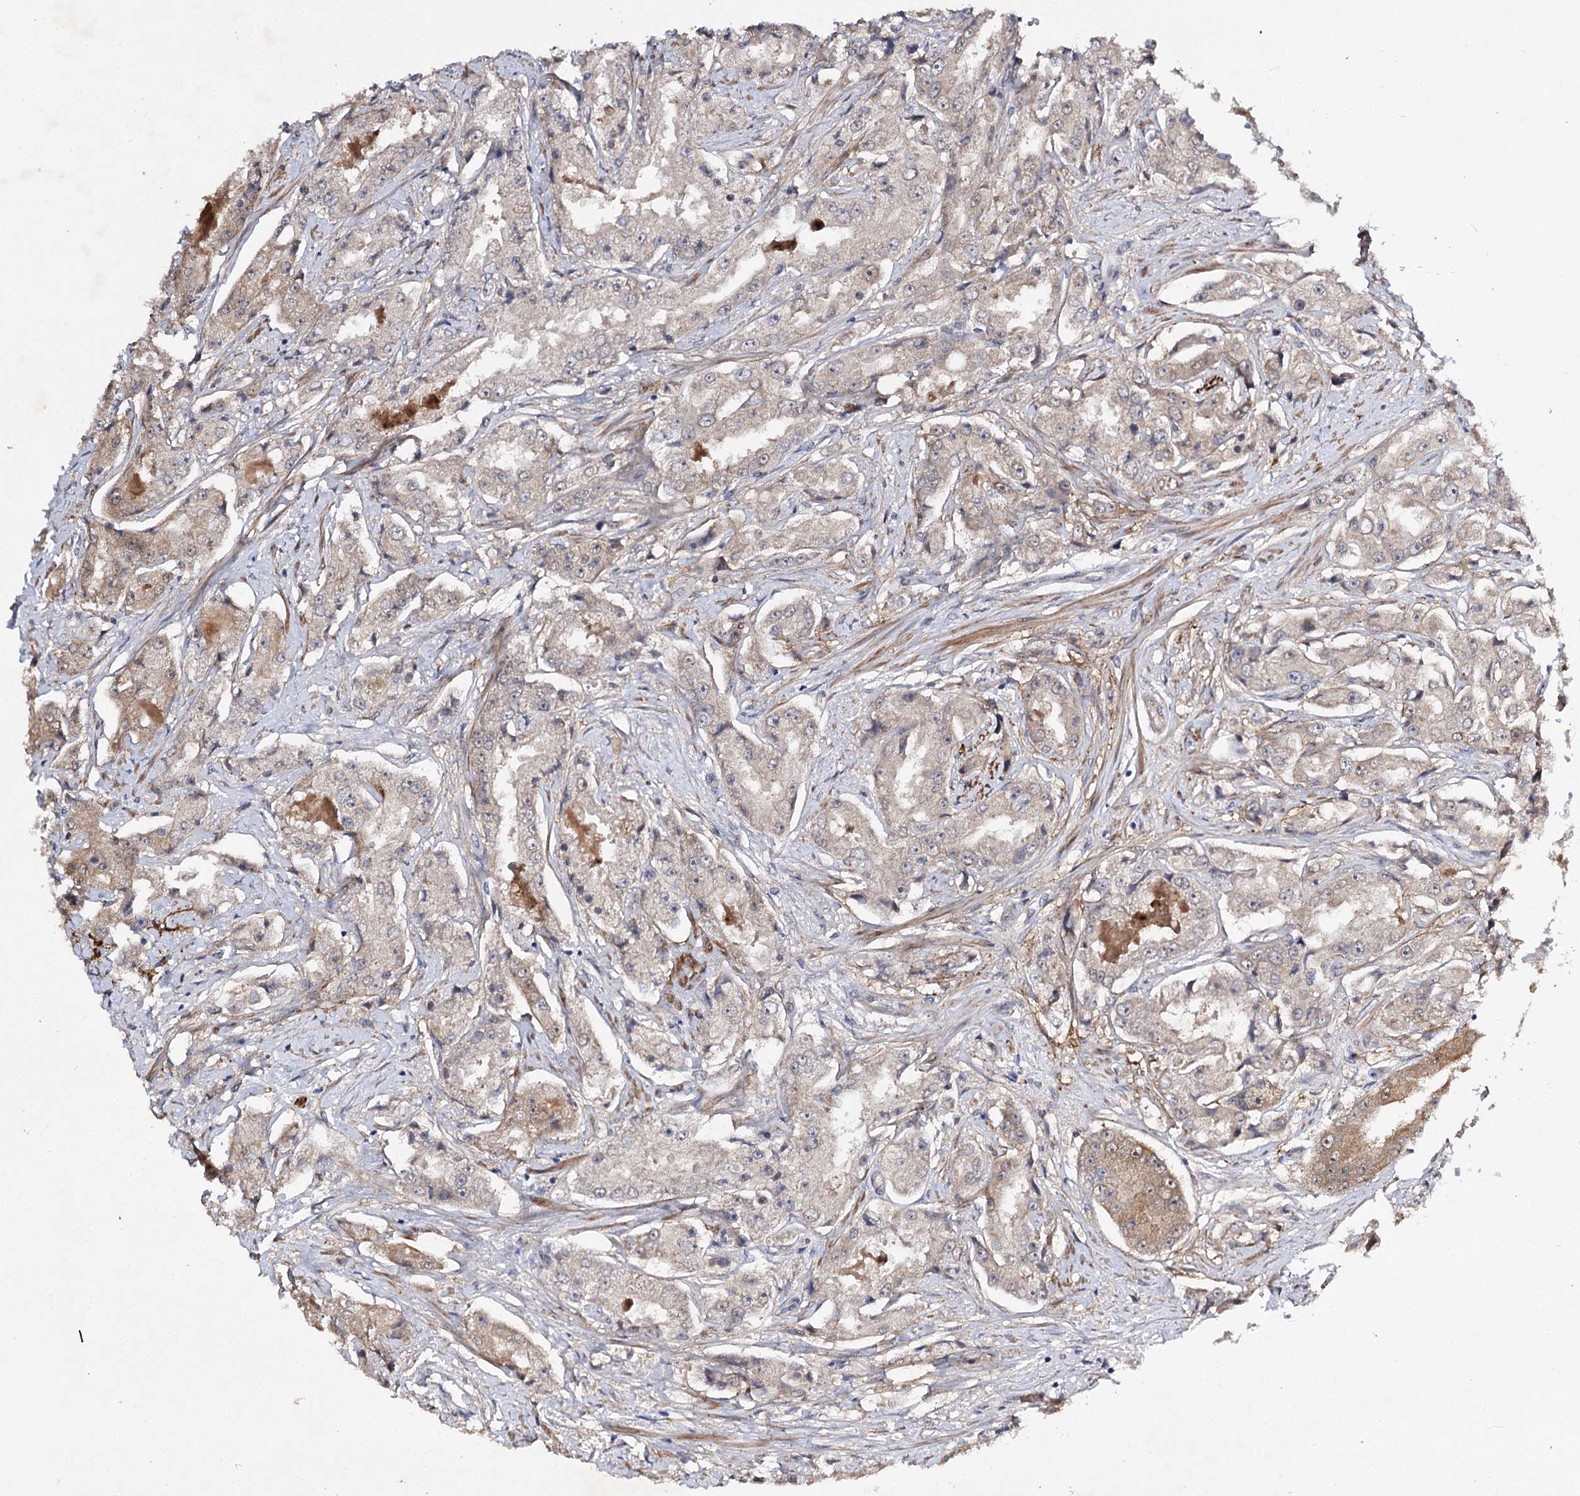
{"staining": {"intensity": "weak", "quantity": "<25%", "location": "cytoplasmic/membranous"}, "tissue": "prostate cancer", "cell_type": "Tumor cells", "image_type": "cancer", "snomed": [{"axis": "morphology", "description": "Adenocarcinoma, High grade"}, {"axis": "topography", "description": "Prostate"}], "caption": "Immunohistochemistry (IHC) photomicrograph of neoplastic tissue: prostate cancer stained with DAB demonstrates no significant protein staining in tumor cells.", "gene": "MINDY3", "patient": {"sex": "male", "age": 73}}